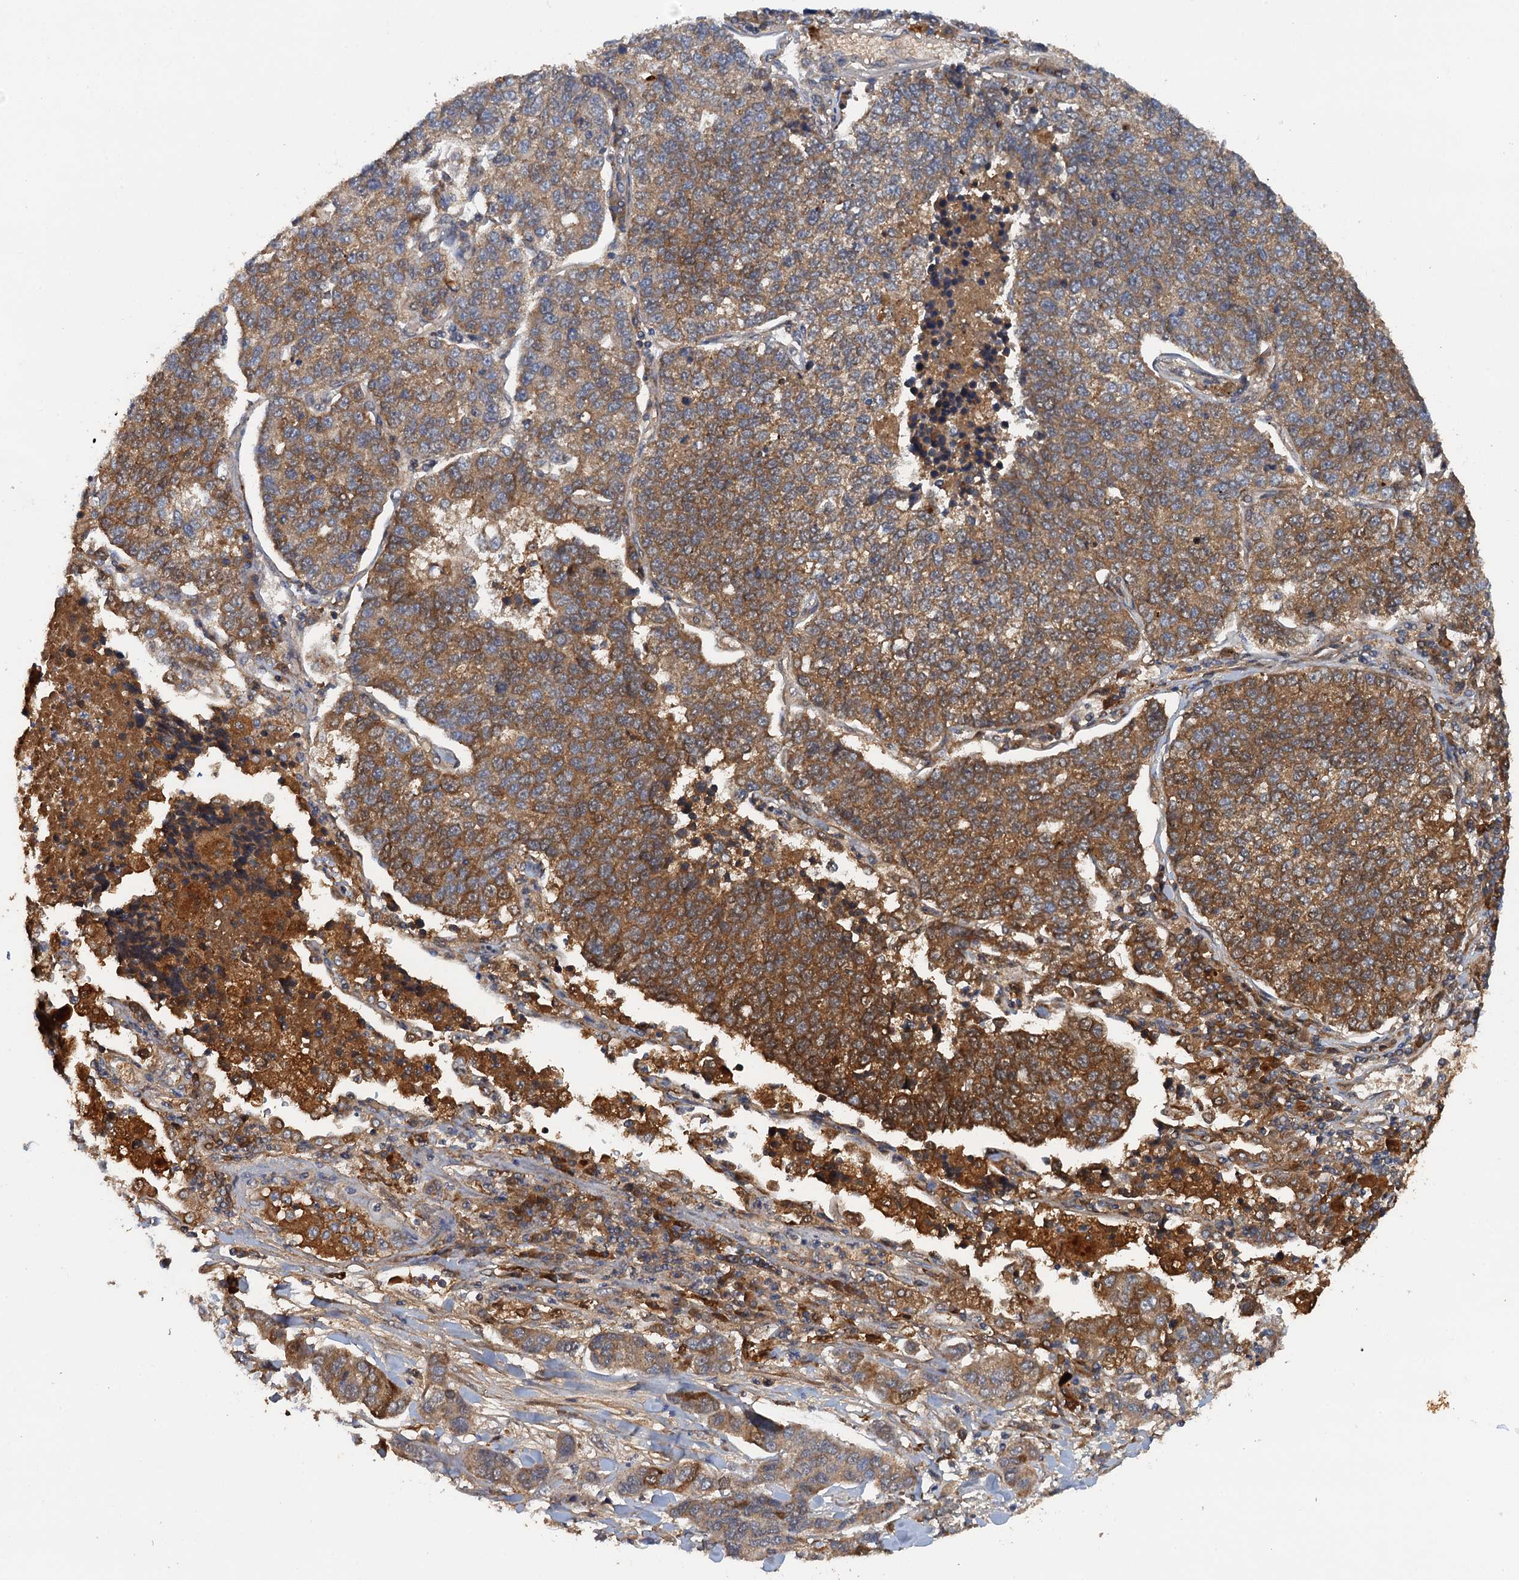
{"staining": {"intensity": "moderate", "quantity": ">75%", "location": "cytoplasmic/membranous"}, "tissue": "lung cancer", "cell_type": "Tumor cells", "image_type": "cancer", "snomed": [{"axis": "morphology", "description": "Adenocarcinoma, NOS"}, {"axis": "topography", "description": "Lung"}], "caption": "The image displays immunohistochemical staining of lung cancer. There is moderate cytoplasmic/membranous expression is seen in about >75% of tumor cells.", "gene": "HAPLN3", "patient": {"sex": "male", "age": 49}}